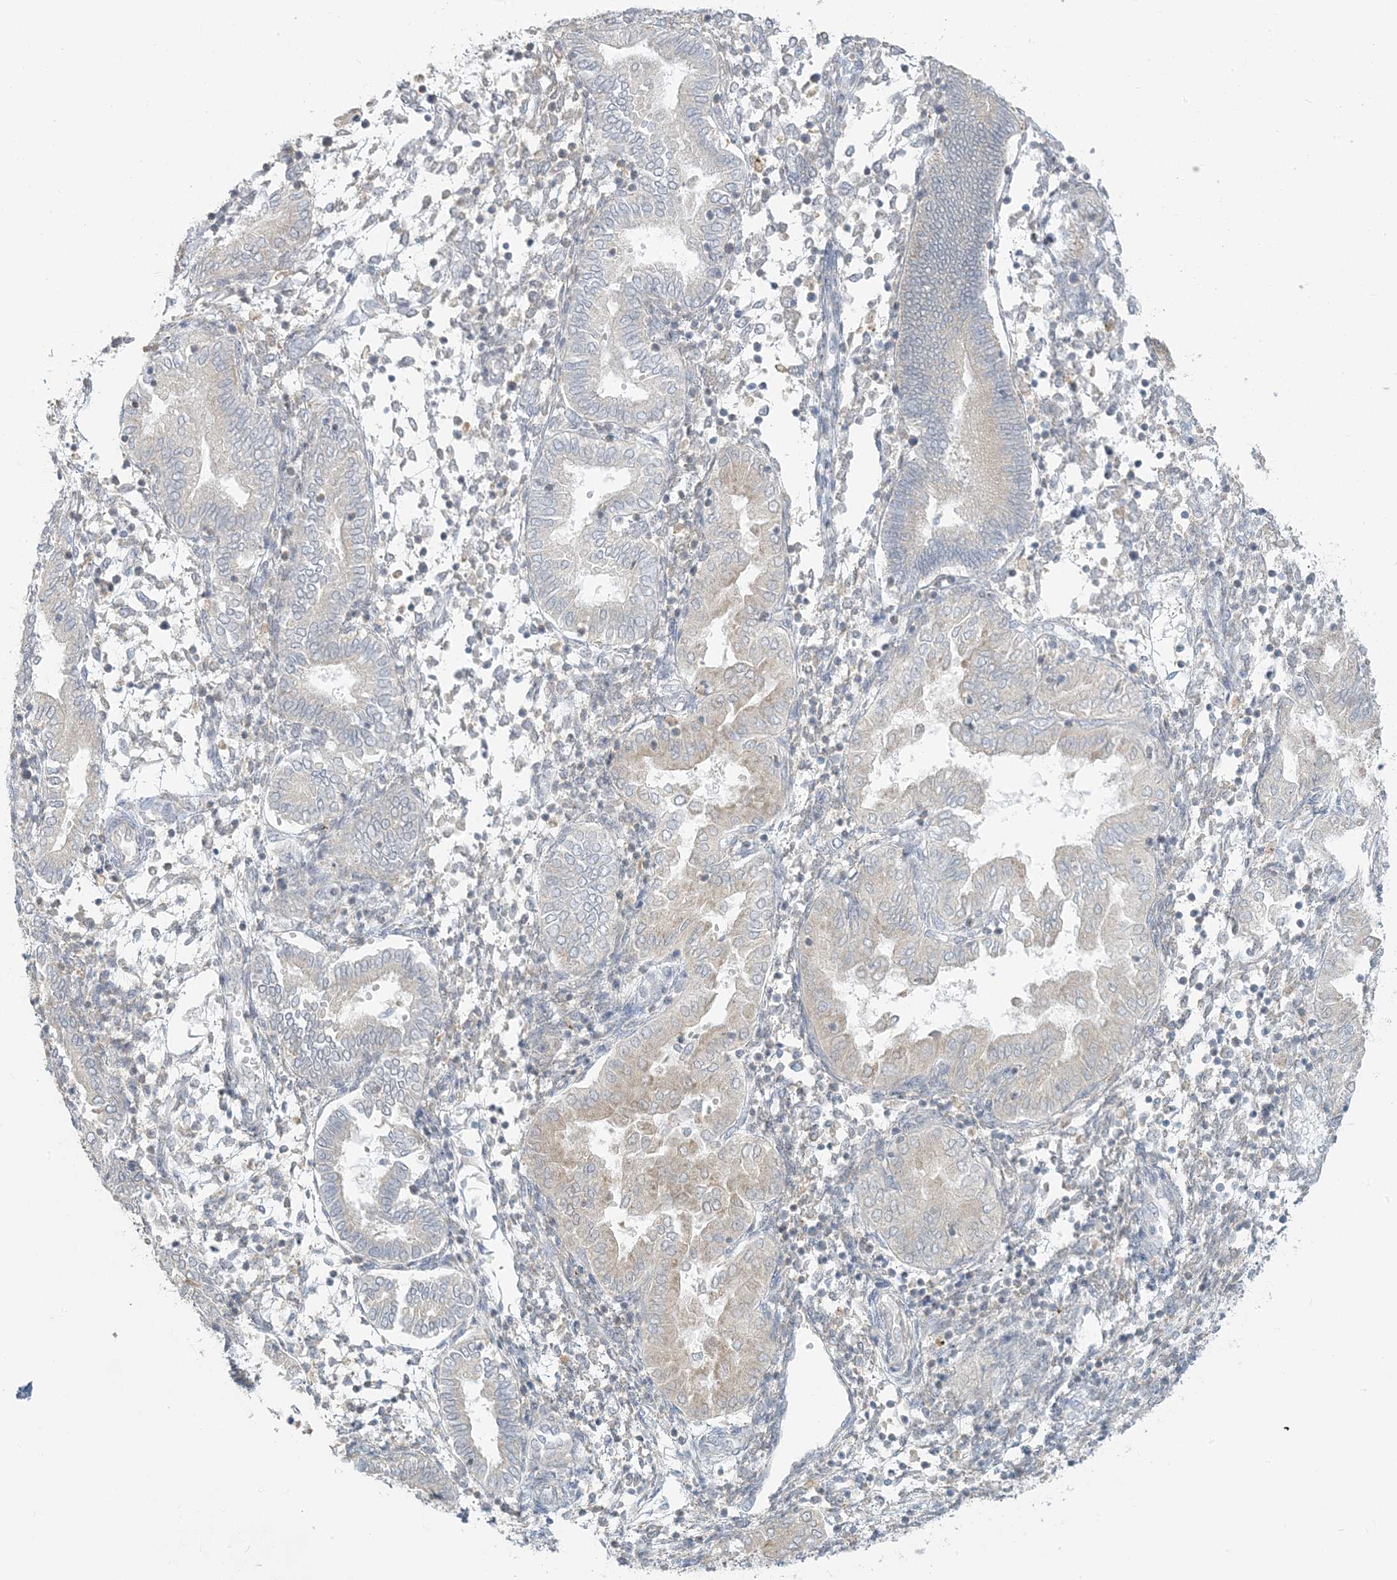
{"staining": {"intensity": "weak", "quantity": "<25%", "location": "cytoplasmic/membranous"}, "tissue": "endometrium", "cell_type": "Cells in endometrial stroma", "image_type": "normal", "snomed": [{"axis": "morphology", "description": "Normal tissue, NOS"}, {"axis": "topography", "description": "Endometrium"}], "caption": "Immunohistochemical staining of normal endometrium displays no significant staining in cells in endometrial stroma.", "gene": "EEFSEC", "patient": {"sex": "female", "age": 53}}